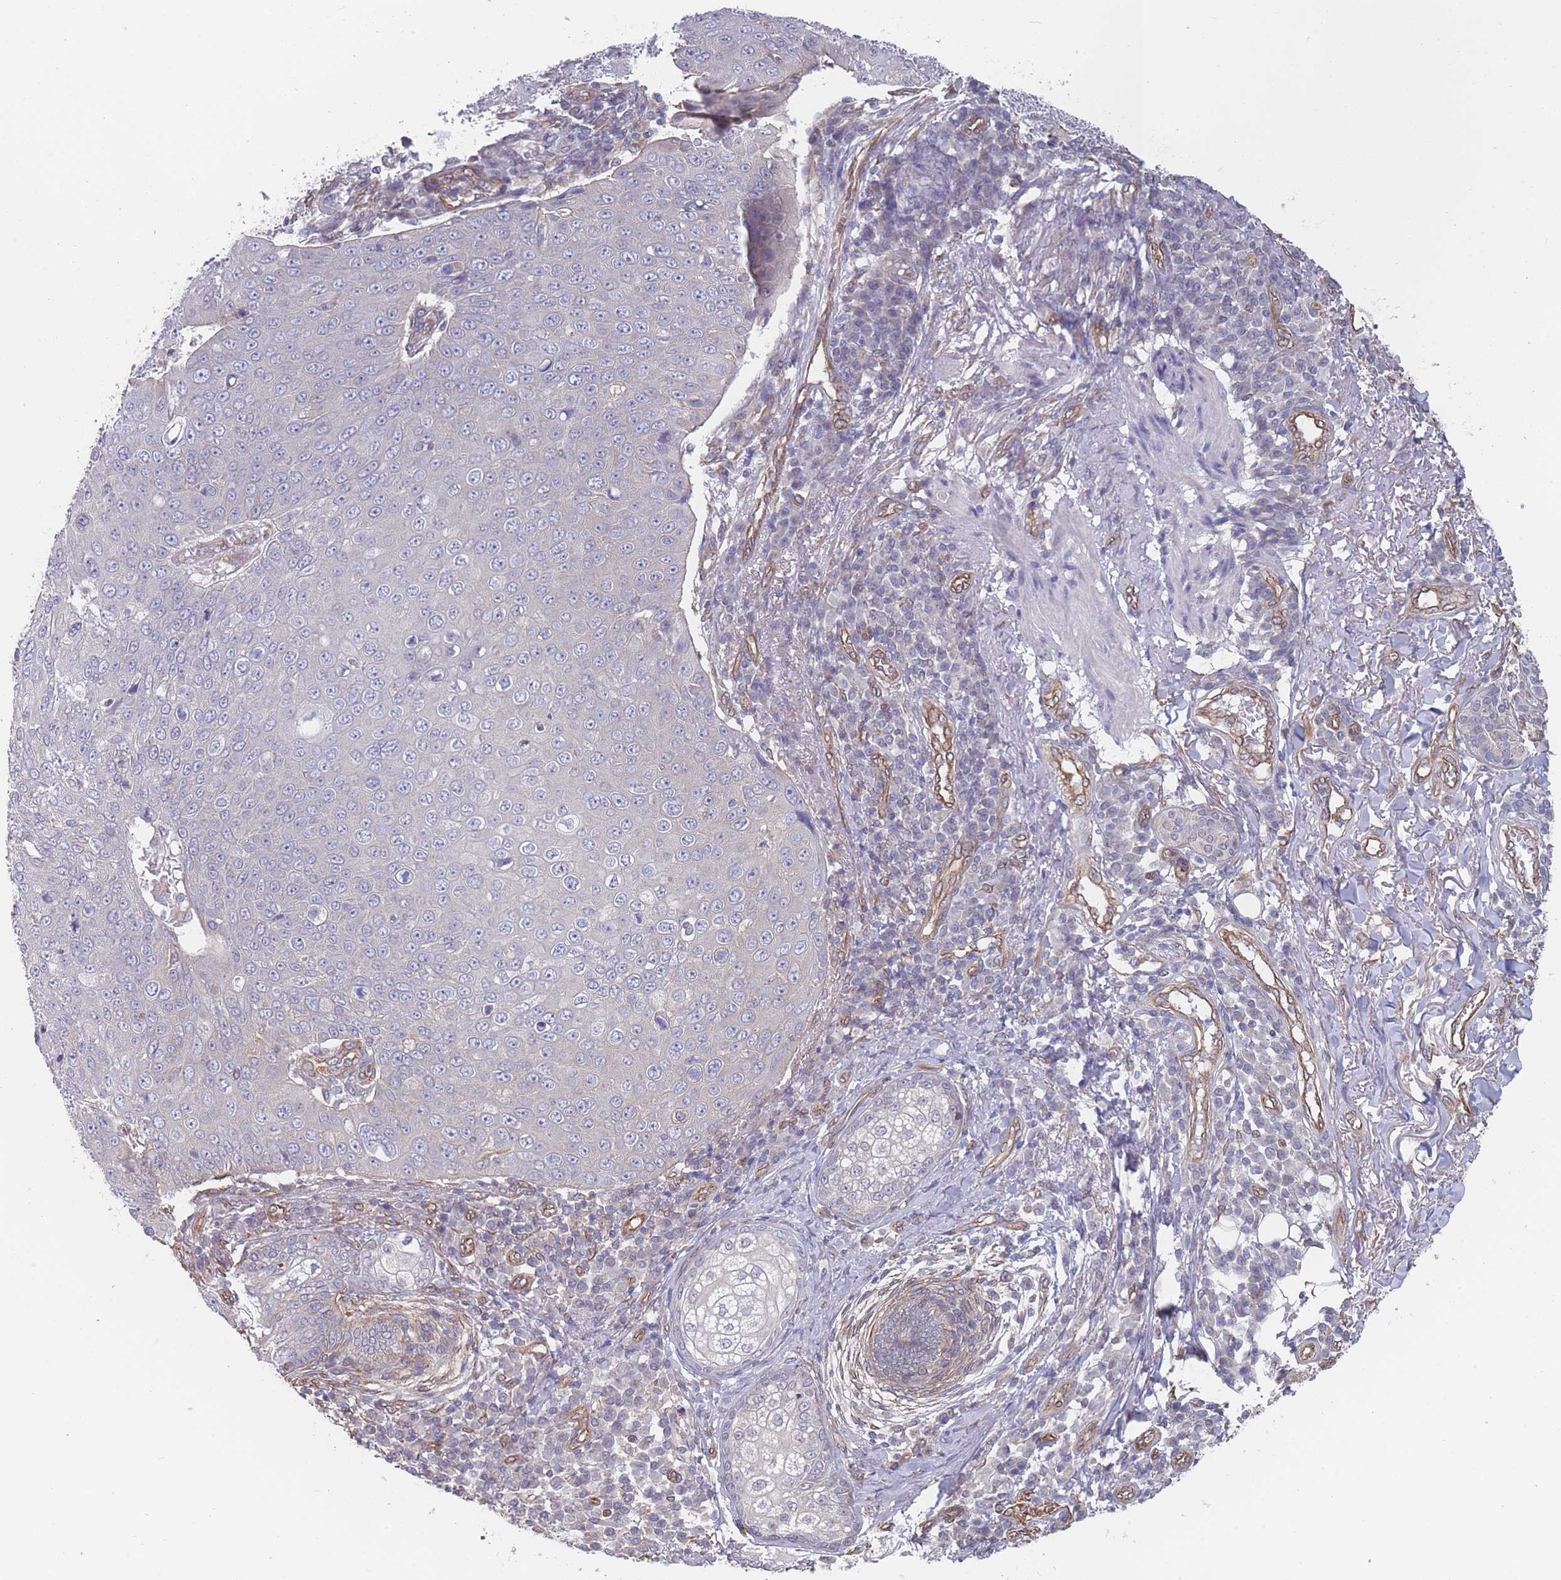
{"staining": {"intensity": "negative", "quantity": "none", "location": "none"}, "tissue": "skin cancer", "cell_type": "Tumor cells", "image_type": "cancer", "snomed": [{"axis": "morphology", "description": "Squamous cell carcinoma, NOS"}, {"axis": "topography", "description": "Skin"}], "caption": "The immunohistochemistry (IHC) image has no significant expression in tumor cells of skin squamous cell carcinoma tissue.", "gene": "SLC1A6", "patient": {"sex": "male", "age": 71}}